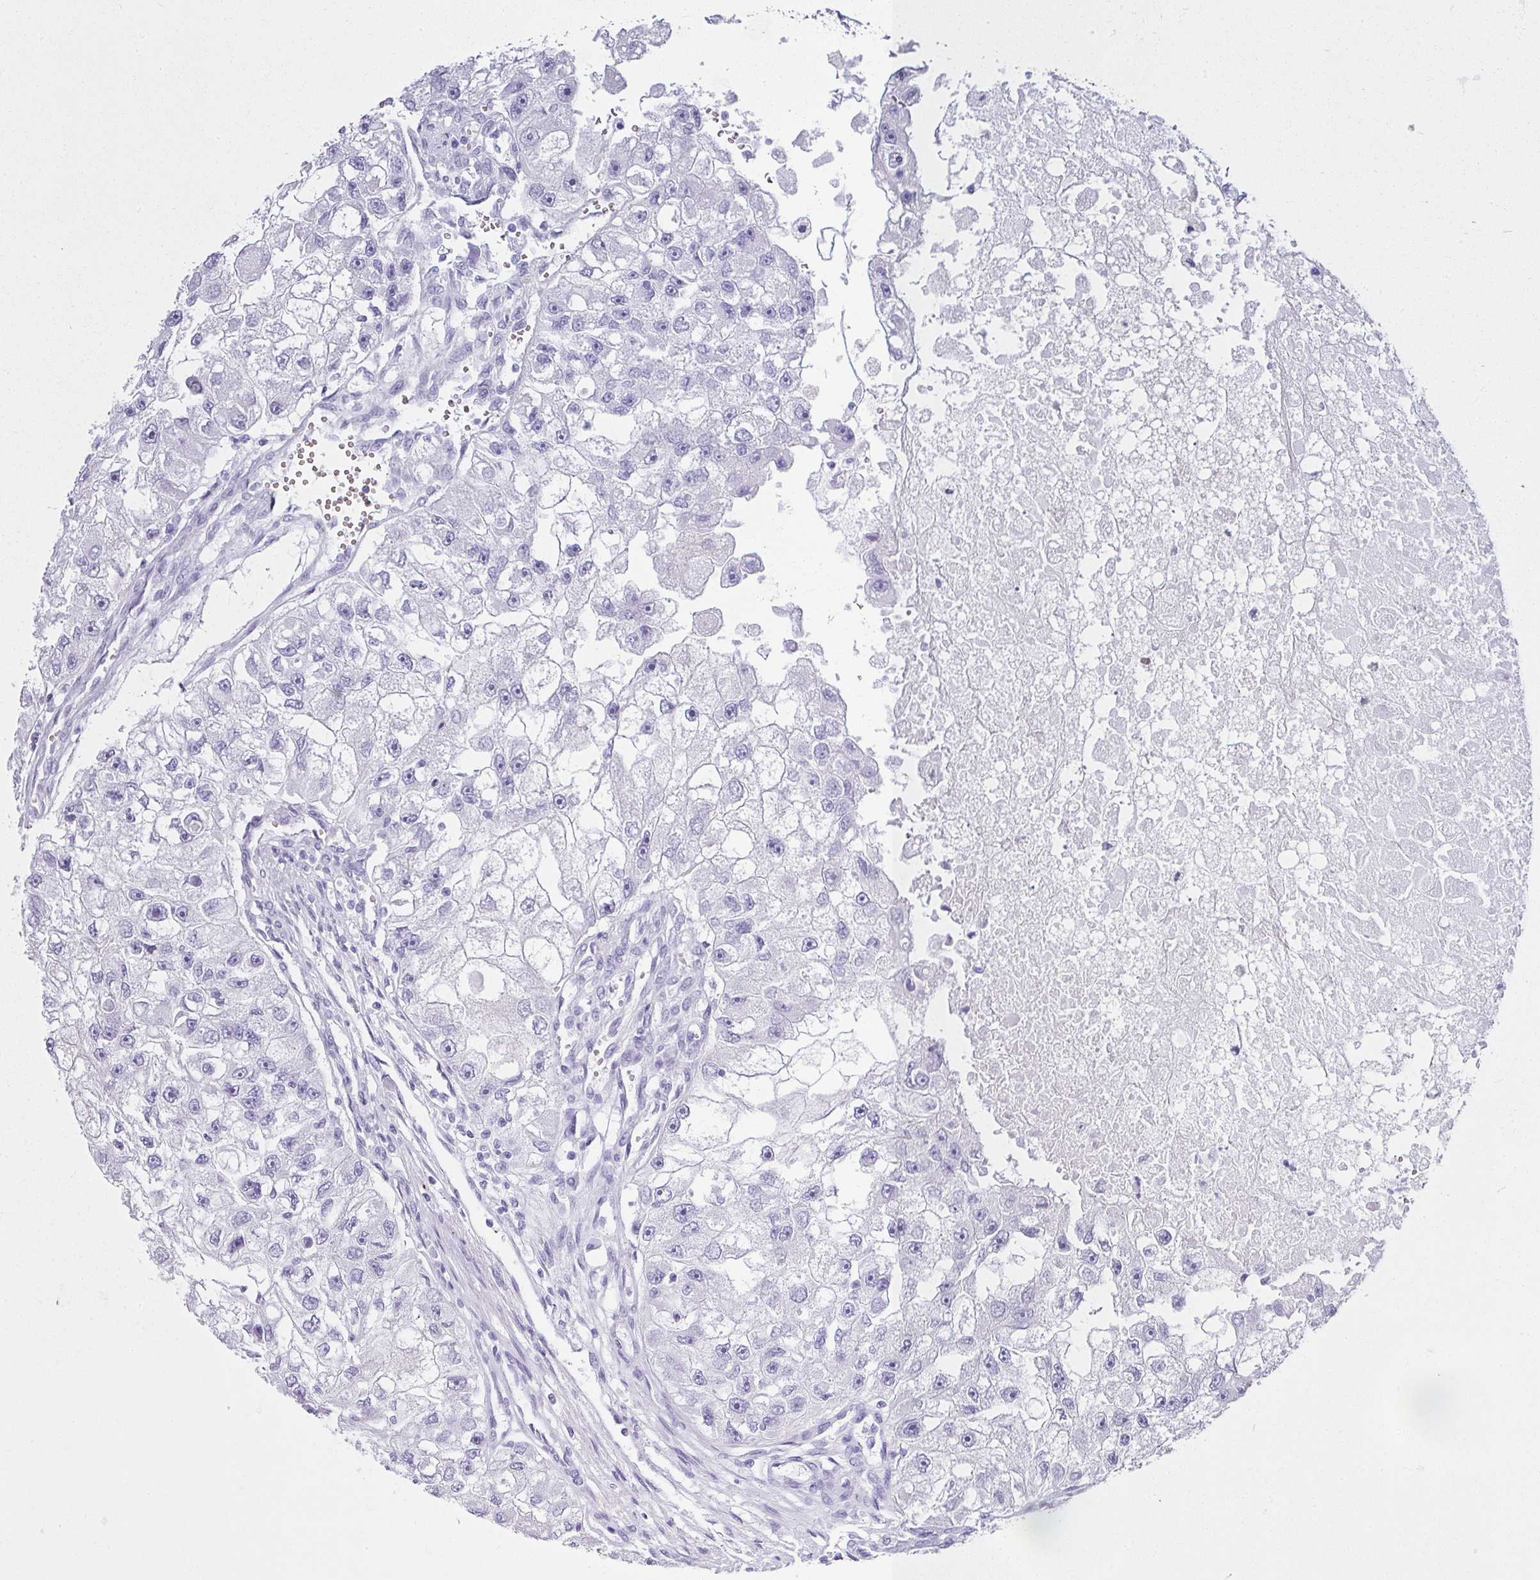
{"staining": {"intensity": "negative", "quantity": "none", "location": "none"}, "tissue": "renal cancer", "cell_type": "Tumor cells", "image_type": "cancer", "snomed": [{"axis": "morphology", "description": "Adenocarcinoma, NOS"}, {"axis": "topography", "description": "Kidney"}], "caption": "Tumor cells are negative for brown protein staining in adenocarcinoma (renal).", "gene": "VCY1B", "patient": {"sex": "male", "age": 63}}